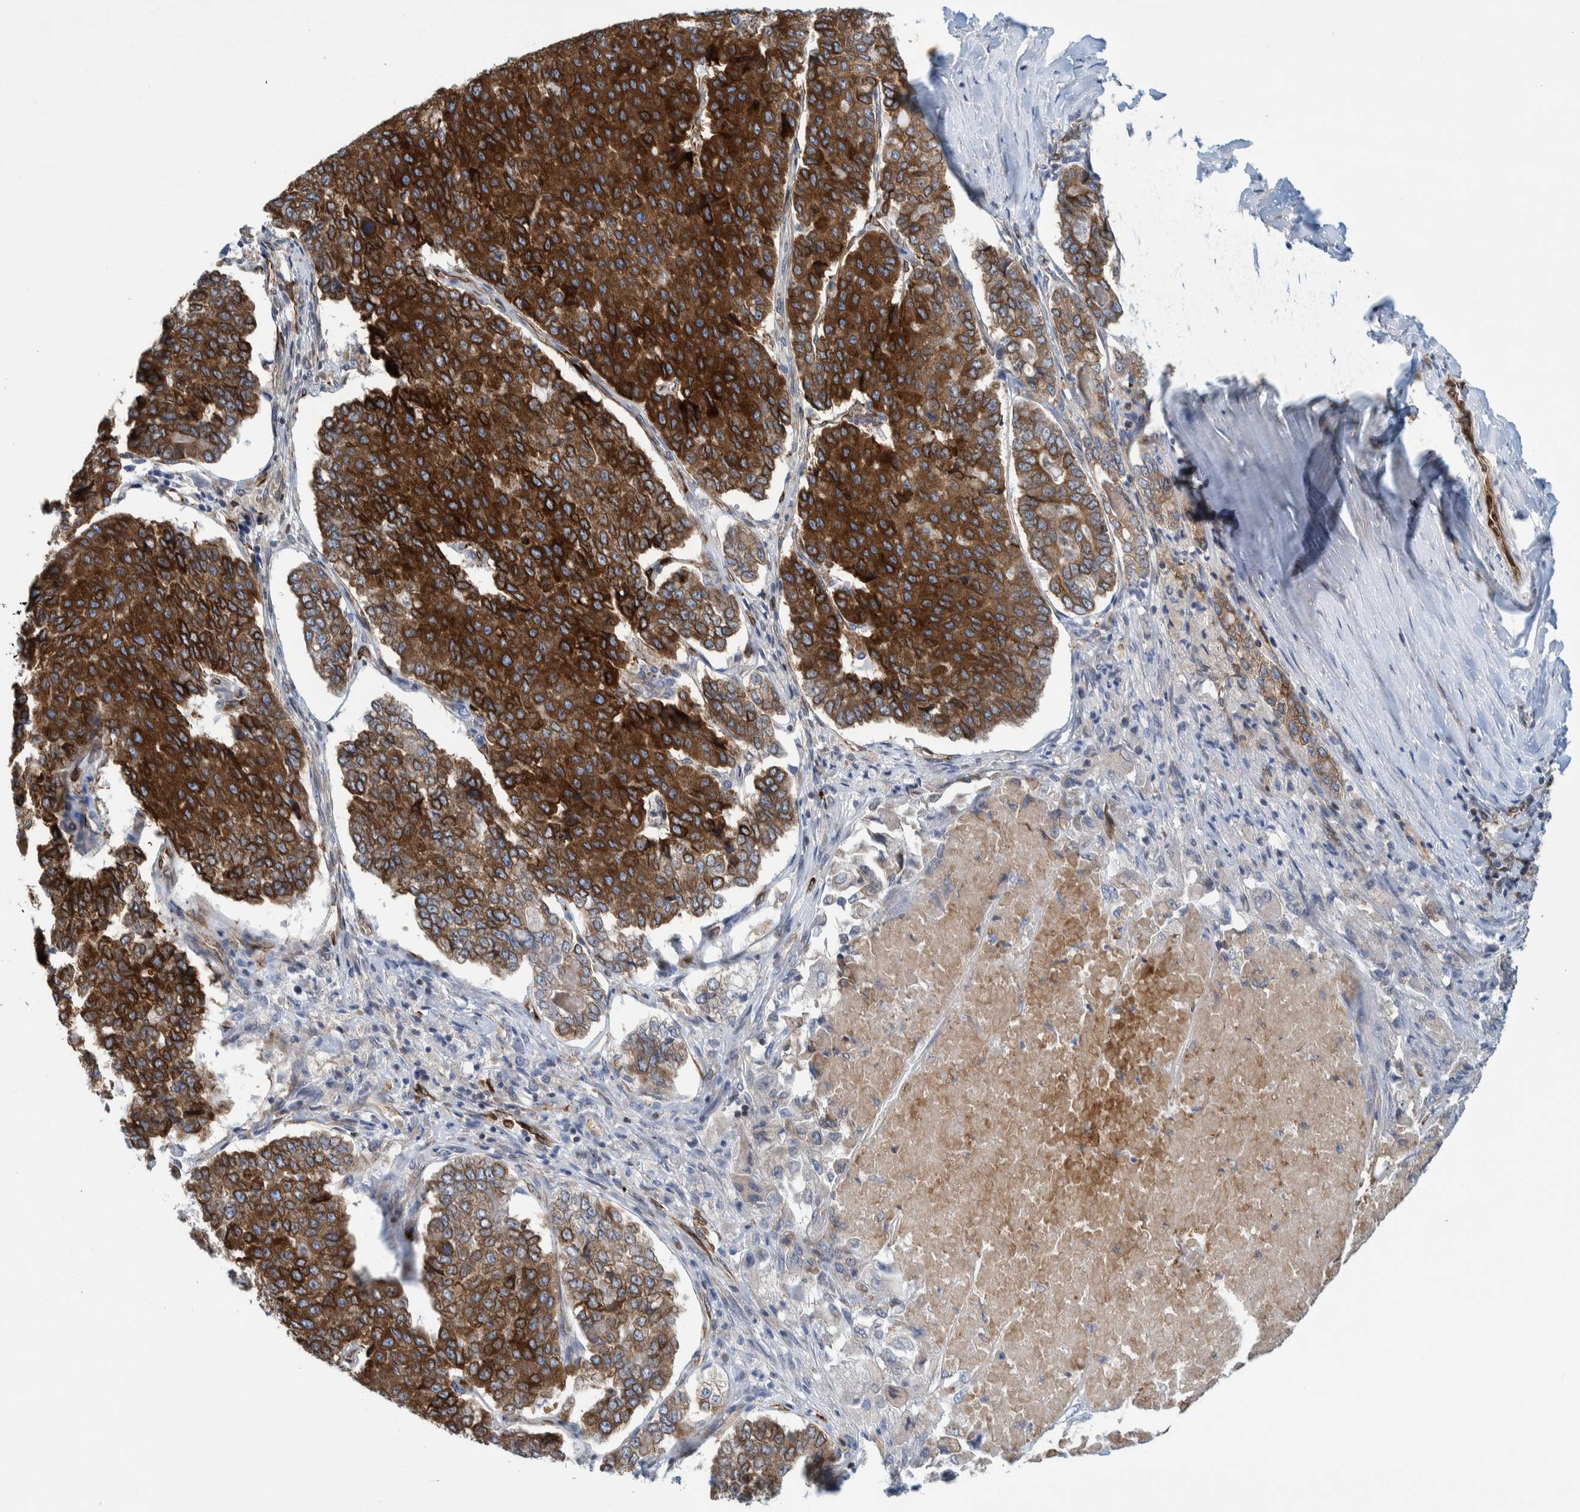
{"staining": {"intensity": "strong", "quantity": ">75%", "location": "cytoplasmic/membranous"}, "tissue": "pancreatic cancer", "cell_type": "Tumor cells", "image_type": "cancer", "snomed": [{"axis": "morphology", "description": "Adenocarcinoma, NOS"}, {"axis": "topography", "description": "Pancreas"}], "caption": "Protein staining reveals strong cytoplasmic/membranous expression in approximately >75% of tumor cells in pancreatic cancer.", "gene": "THEM6", "patient": {"sex": "male", "age": 50}}